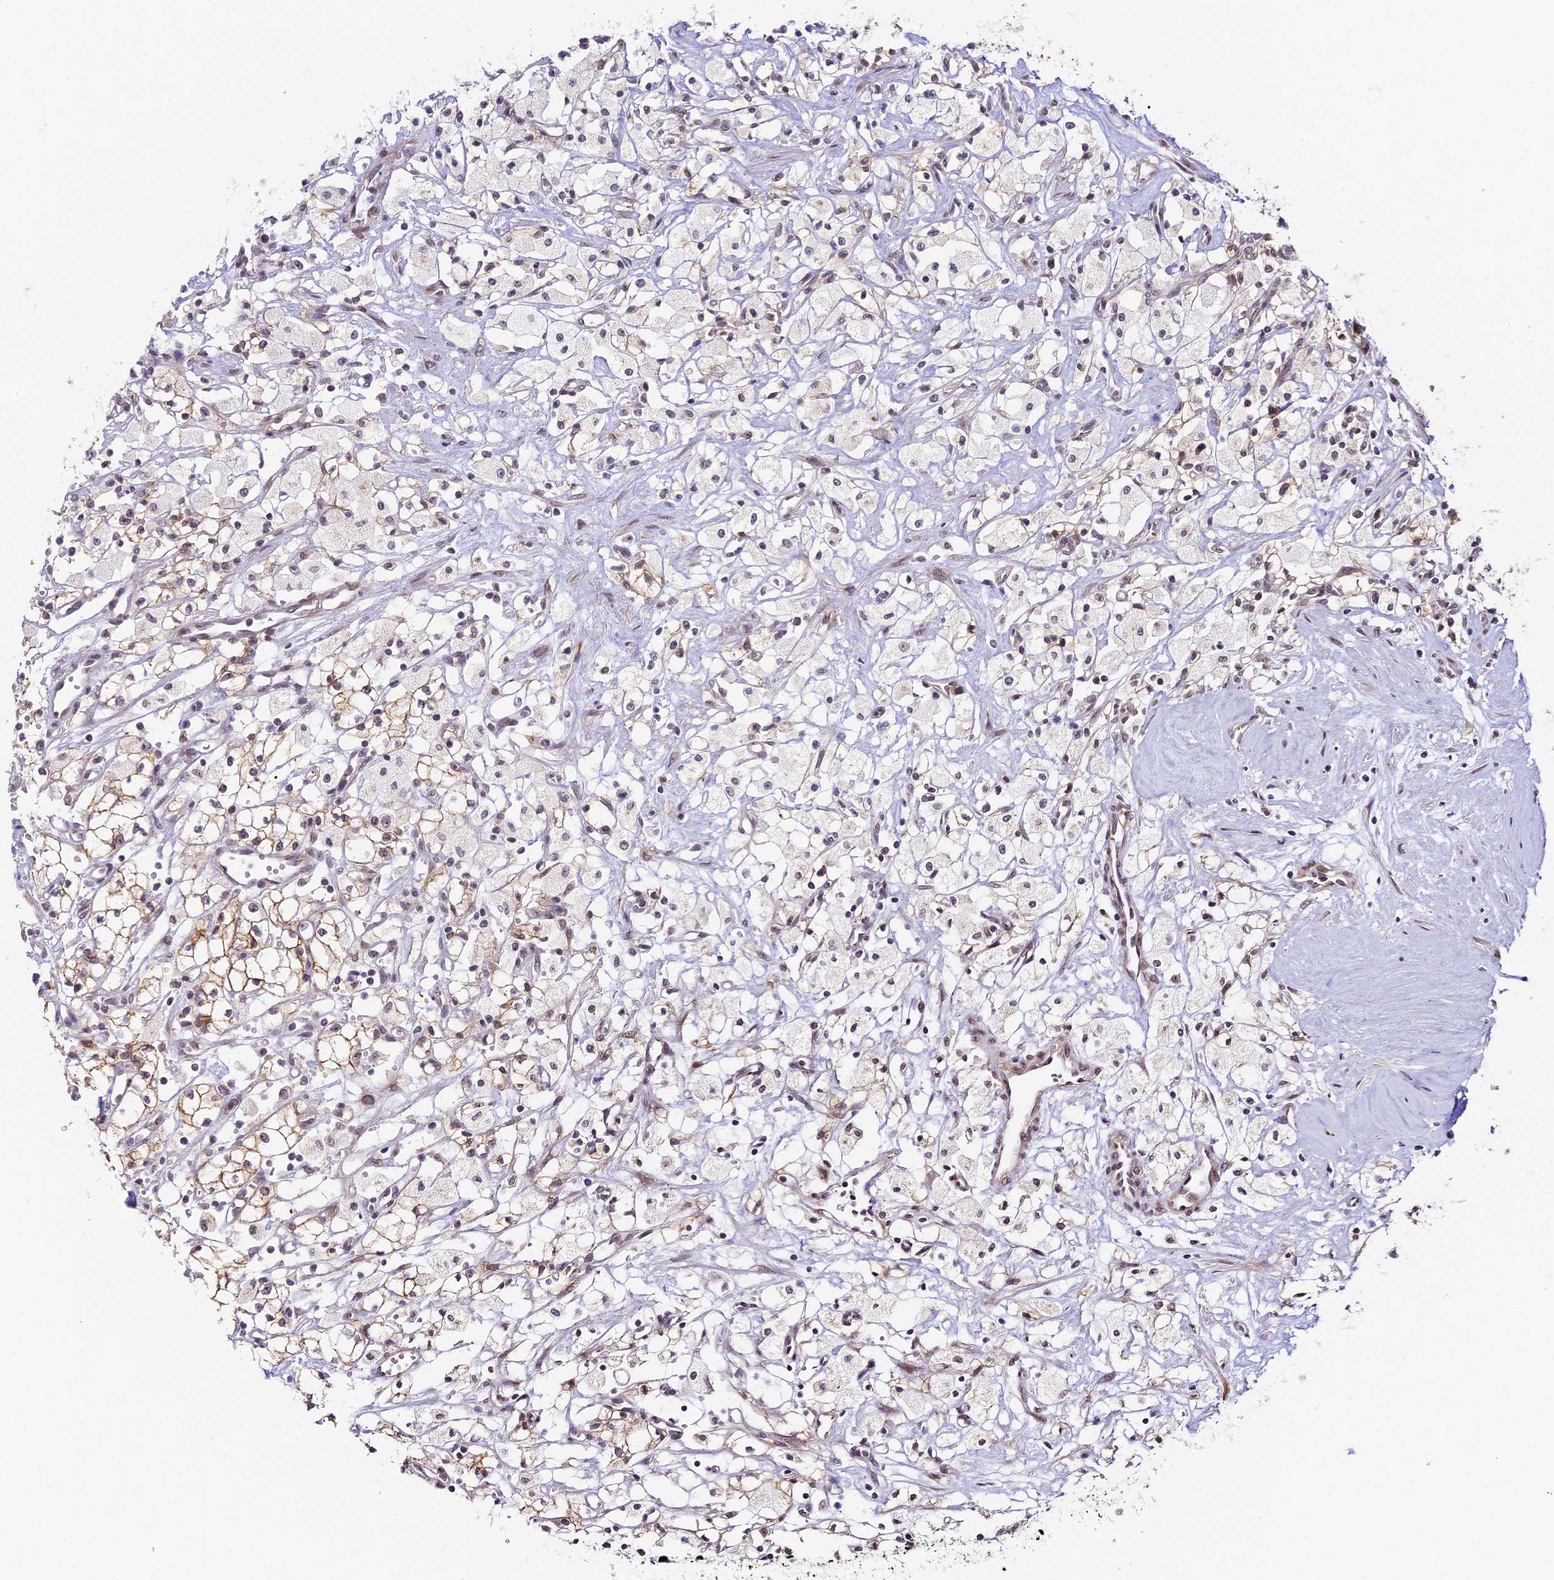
{"staining": {"intensity": "weak", "quantity": "25%-75%", "location": "cytoplasmic/membranous"}, "tissue": "renal cancer", "cell_type": "Tumor cells", "image_type": "cancer", "snomed": [{"axis": "morphology", "description": "Adenocarcinoma, NOS"}, {"axis": "topography", "description": "Kidney"}], "caption": "DAB immunohistochemical staining of adenocarcinoma (renal) reveals weak cytoplasmic/membranous protein expression in approximately 25%-75% of tumor cells. (IHC, brightfield microscopy, high magnification).", "gene": "HEATR5B", "patient": {"sex": "male", "age": 59}}